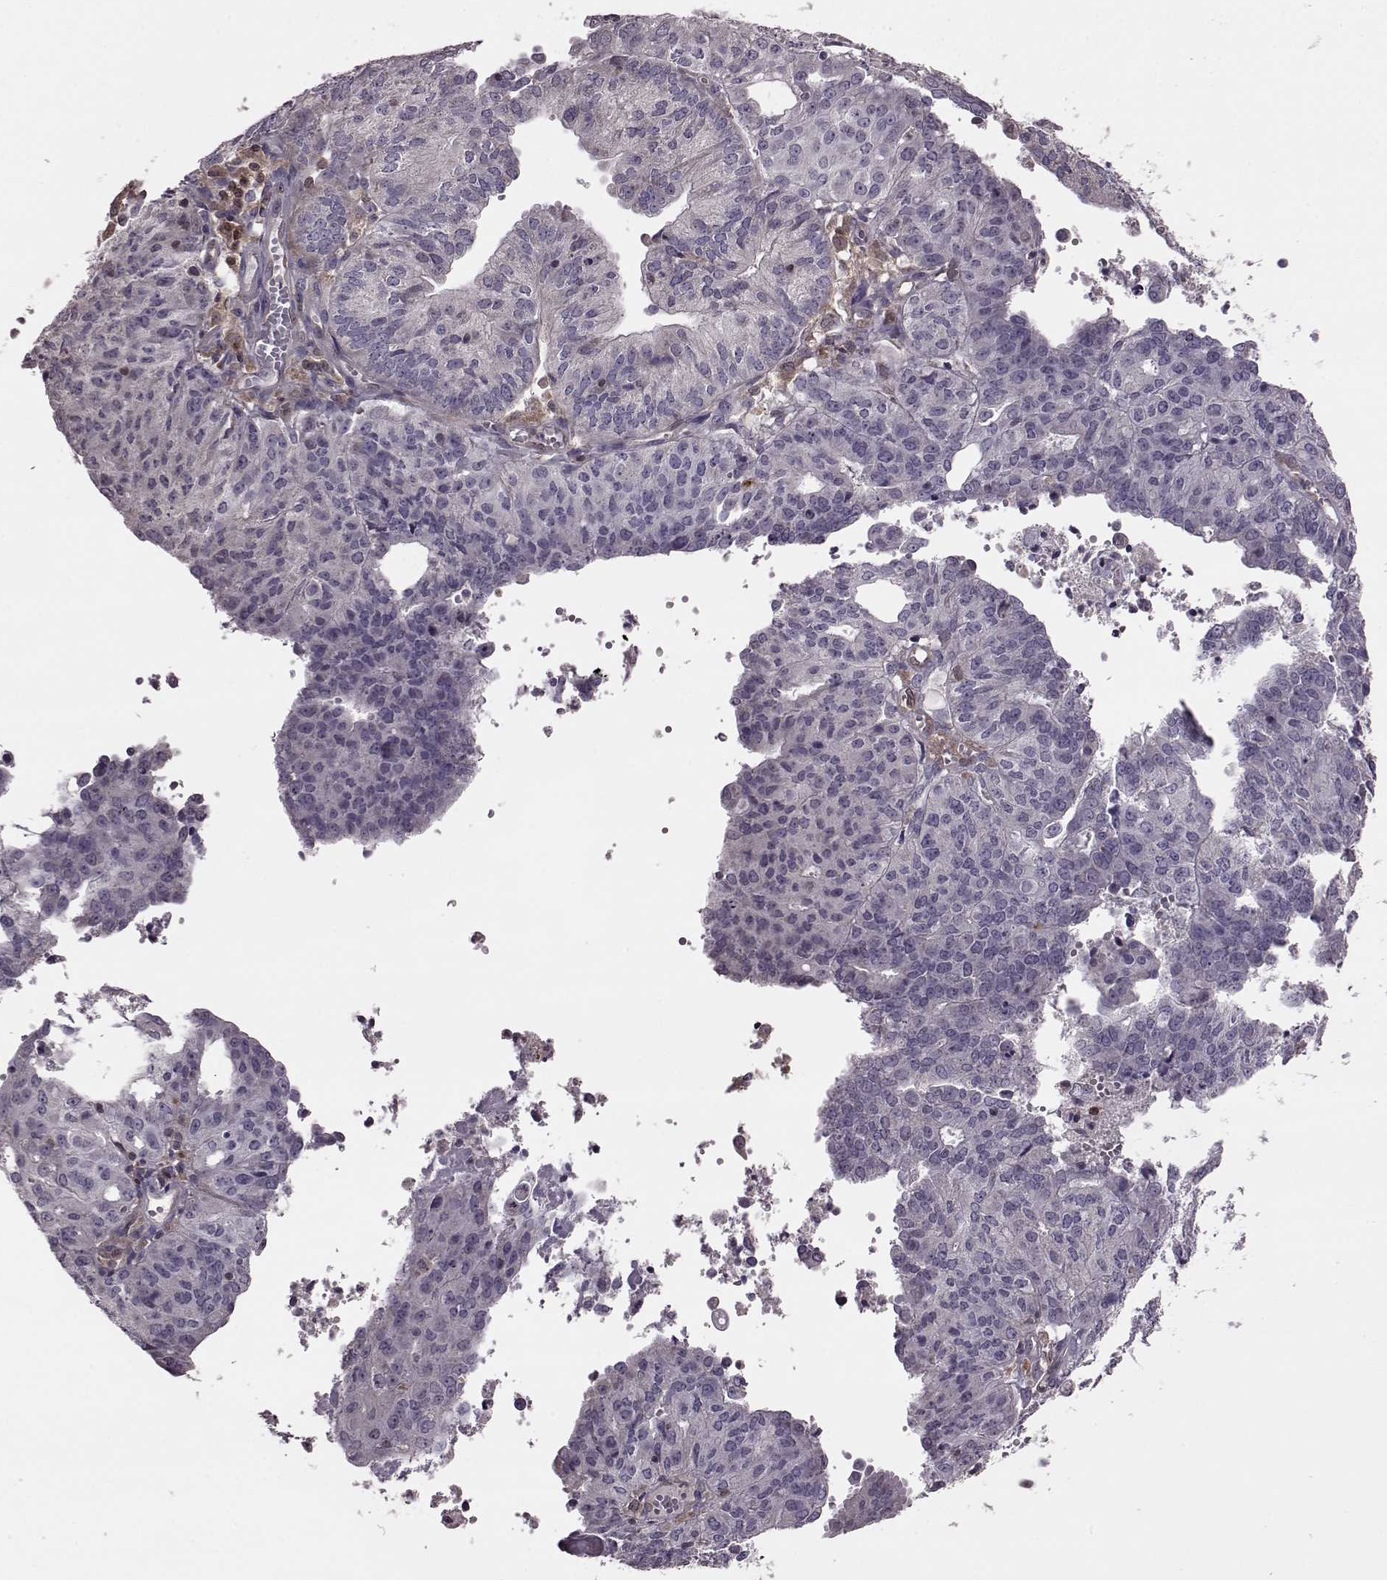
{"staining": {"intensity": "negative", "quantity": "none", "location": "none"}, "tissue": "endometrial cancer", "cell_type": "Tumor cells", "image_type": "cancer", "snomed": [{"axis": "morphology", "description": "Adenocarcinoma, NOS"}, {"axis": "topography", "description": "Endometrium"}], "caption": "High magnification brightfield microscopy of endometrial adenocarcinoma stained with DAB (3,3'-diaminobenzidine) (brown) and counterstained with hematoxylin (blue): tumor cells show no significant expression.", "gene": "CDC42SE1", "patient": {"sex": "female", "age": 82}}